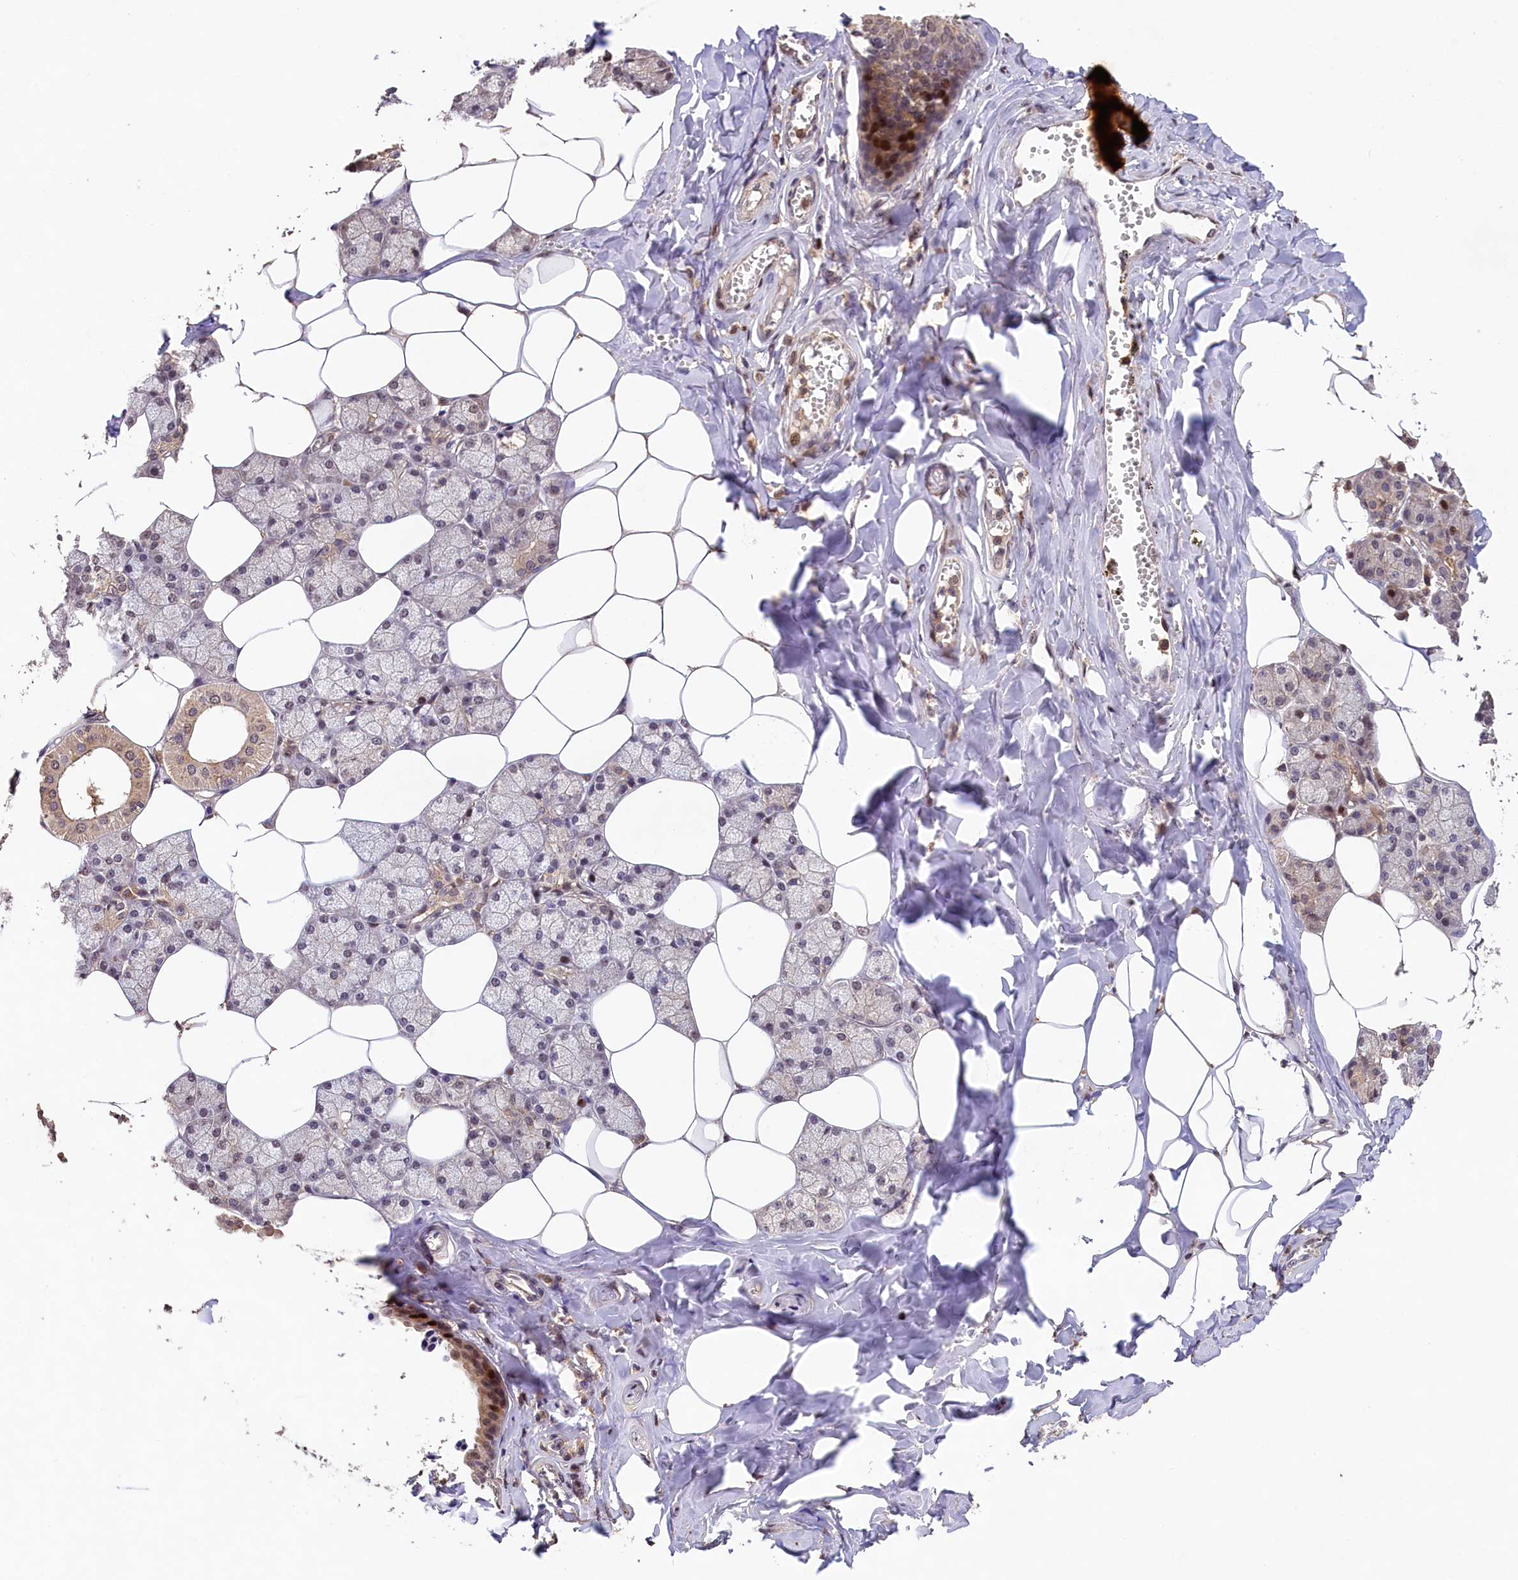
{"staining": {"intensity": "moderate", "quantity": "25%-75%", "location": "cytoplasmic/membranous,nuclear"}, "tissue": "salivary gland", "cell_type": "Glandular cells", "image_type": "normal", "snomed": [{"axis": "morphology", "description": "Normal tissue, NOS"}, {"axis": "topography", "description": "Salivary gland"}], "caption": "The micrograph demonstrates immunohistochemical staining of normal salivary gland. There is moderate cytoplasmic/membranous,nuclear staining is identified in about 25%-75% of glandular cells. The staining was performed using DAB (3,3'-diaminobenzidine), with brown indicating positive protein expression. Nuclei are stained blue with hematoxylin.", "gene": "PHAF1", "patient": {"sex": "male", "age": 62}}